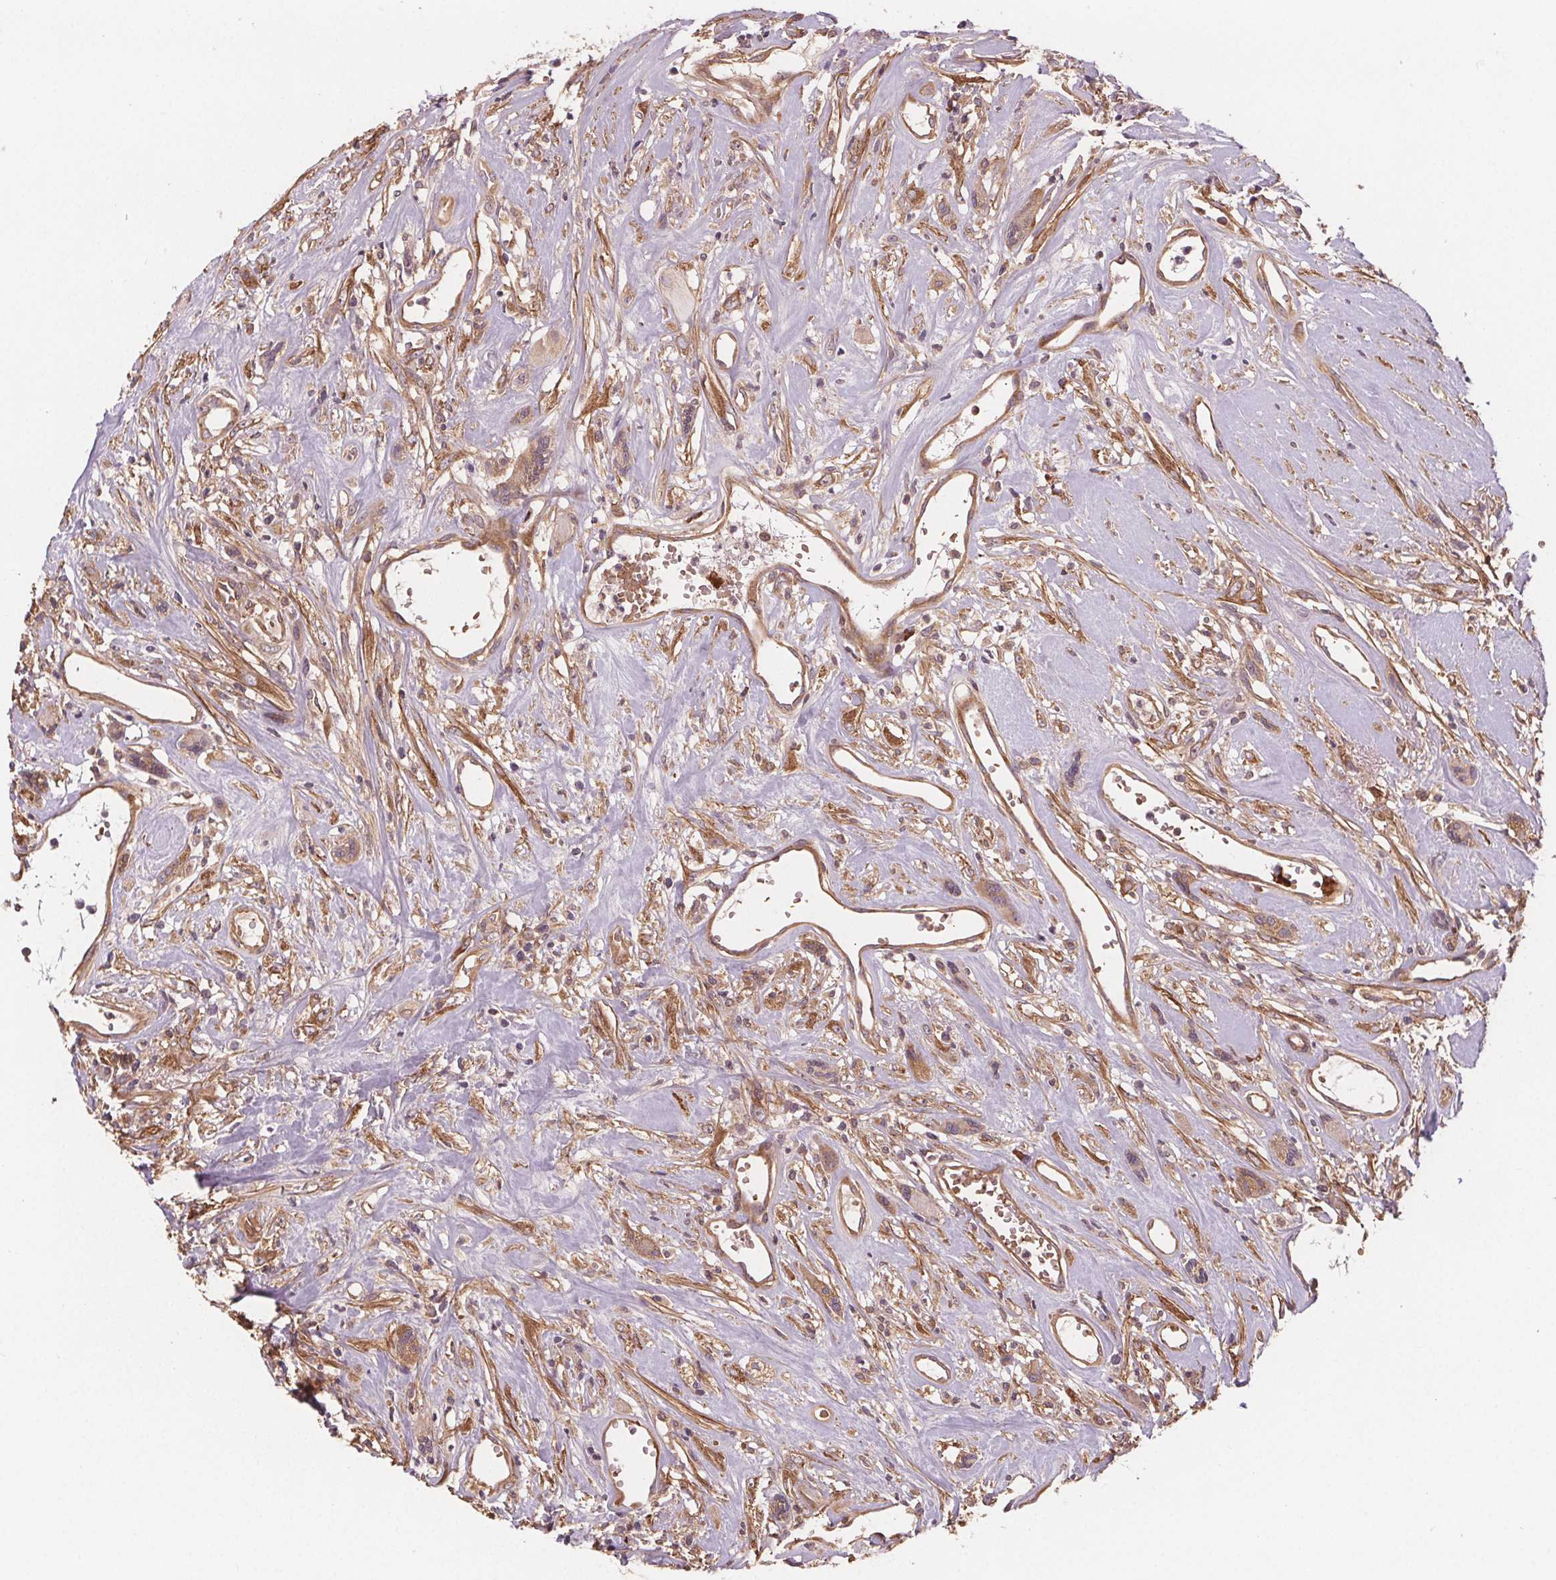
{"staining": {"intensity": "moderate", "quantity": ">75%", "location": "cytoplasmic/membranous"}, "tissue": "head and neck cancer", "cell_type": "Tumor cells", "image_type": "cancer", "snomed": [{"axis": "morphology", "description": "Squamous cell carcinoma, NOS"}, {"axis": "topography", "description": "Head-Neck"}], "caption": "Moderate cytoplasmic/membranous protein positivity is appreciated in about >75% of tumor cells in squamous cell carcinoma (head and neck).", "gene": "EIF3D", "patient": {"sex": "male", "age": 57}}